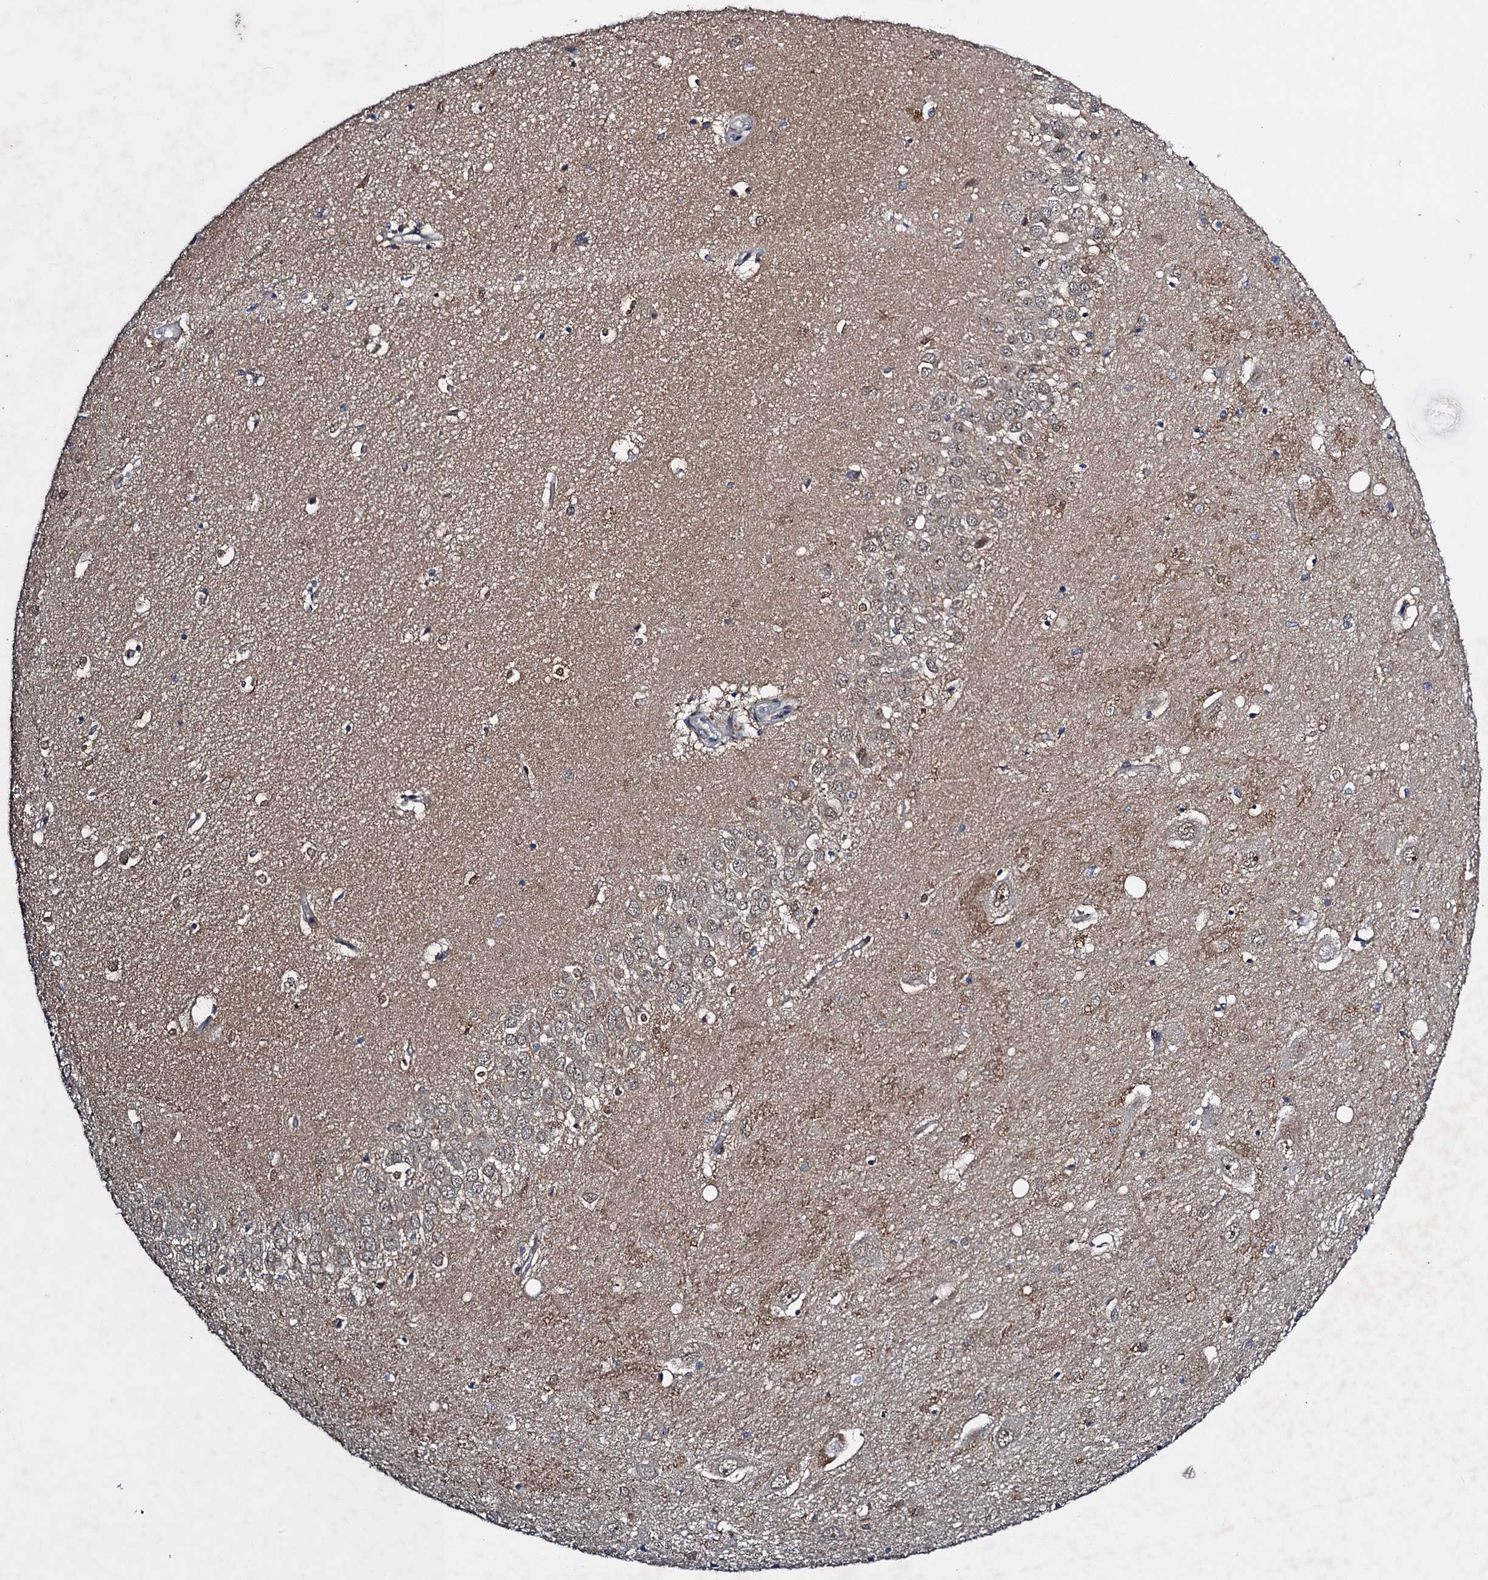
{"staining": {"intensity": "moderate", "quantity": "<25%", "location": "cytoplasmic/membranous"}, "tissue": "hippocampus", "cell_type": "Glial cells", "image_type": "normal", "snomed": [{"axis": "morphology", "description": "Normal tissue, NOS"}, {"axis": "topography", "description": "Hippocampus"}], "caption": "Immunohistochemistry of unremarkable human hippocampus exhibits low levels of moderate cytoplasmic/membranous expression in approximately <25% of glial cells.", "gene": "RNF165", "patient": {"sex": "female", "age": 64}}